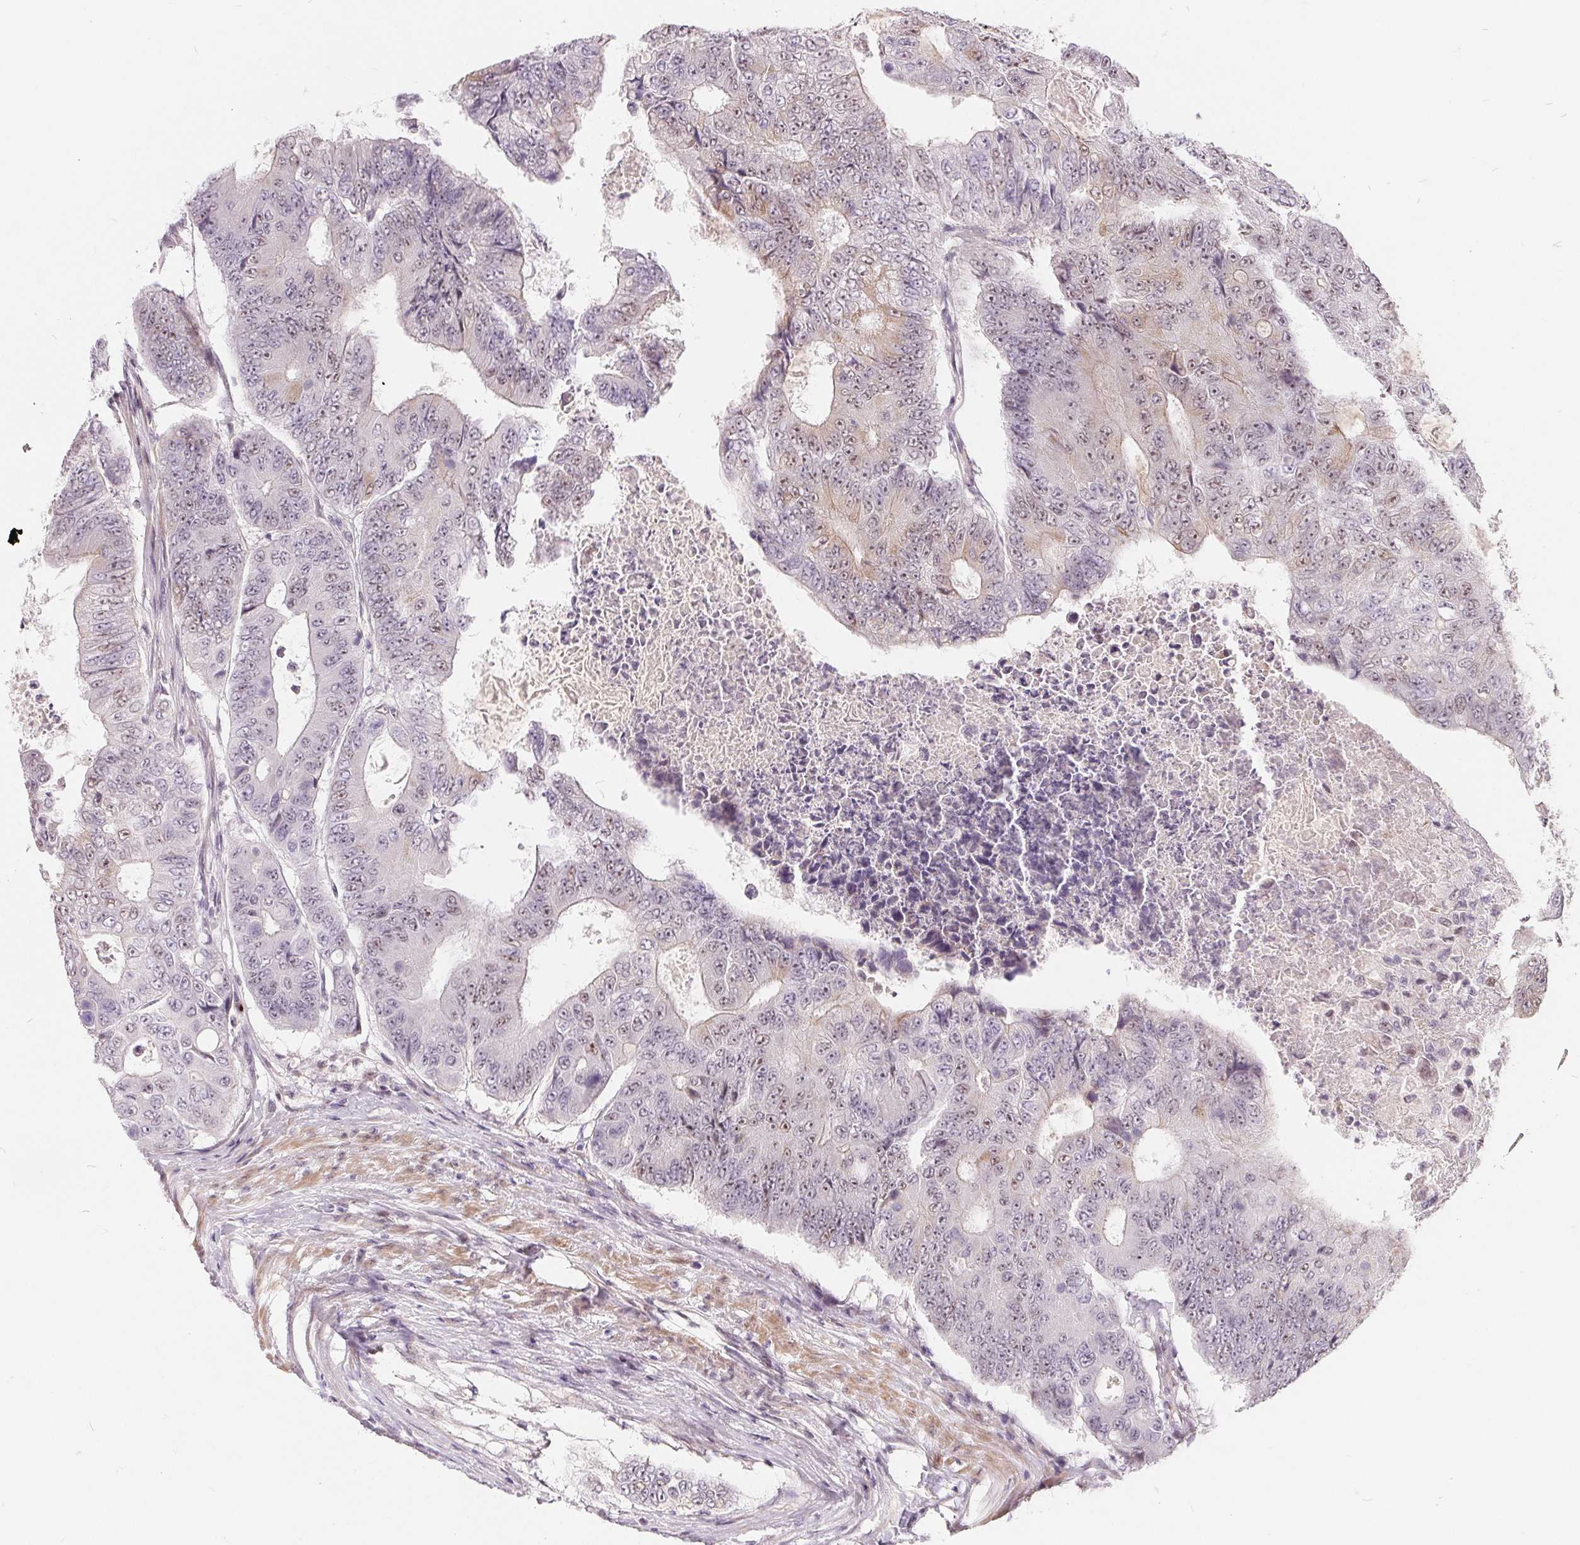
{"staining": {"intensity": "weak", "quantity": "<25%", "location": "nuclear"}, "tissue": "colorectal cancer", "cell_type": "Tumor cells", "image_type": "cancer", "snomed": [{"axis": "morphology", "description": "Adenocarcinoma, NOS"}, {"axis": "topography", "description": "Colon"}], "caption": "Colorectal adenocarcinoma stained for a protein using immunohistochemistry (IHC) demonstrates no positivity tumor cells.", "gene": "NRG2", "patient": {"sex": "female", "age": 48}}